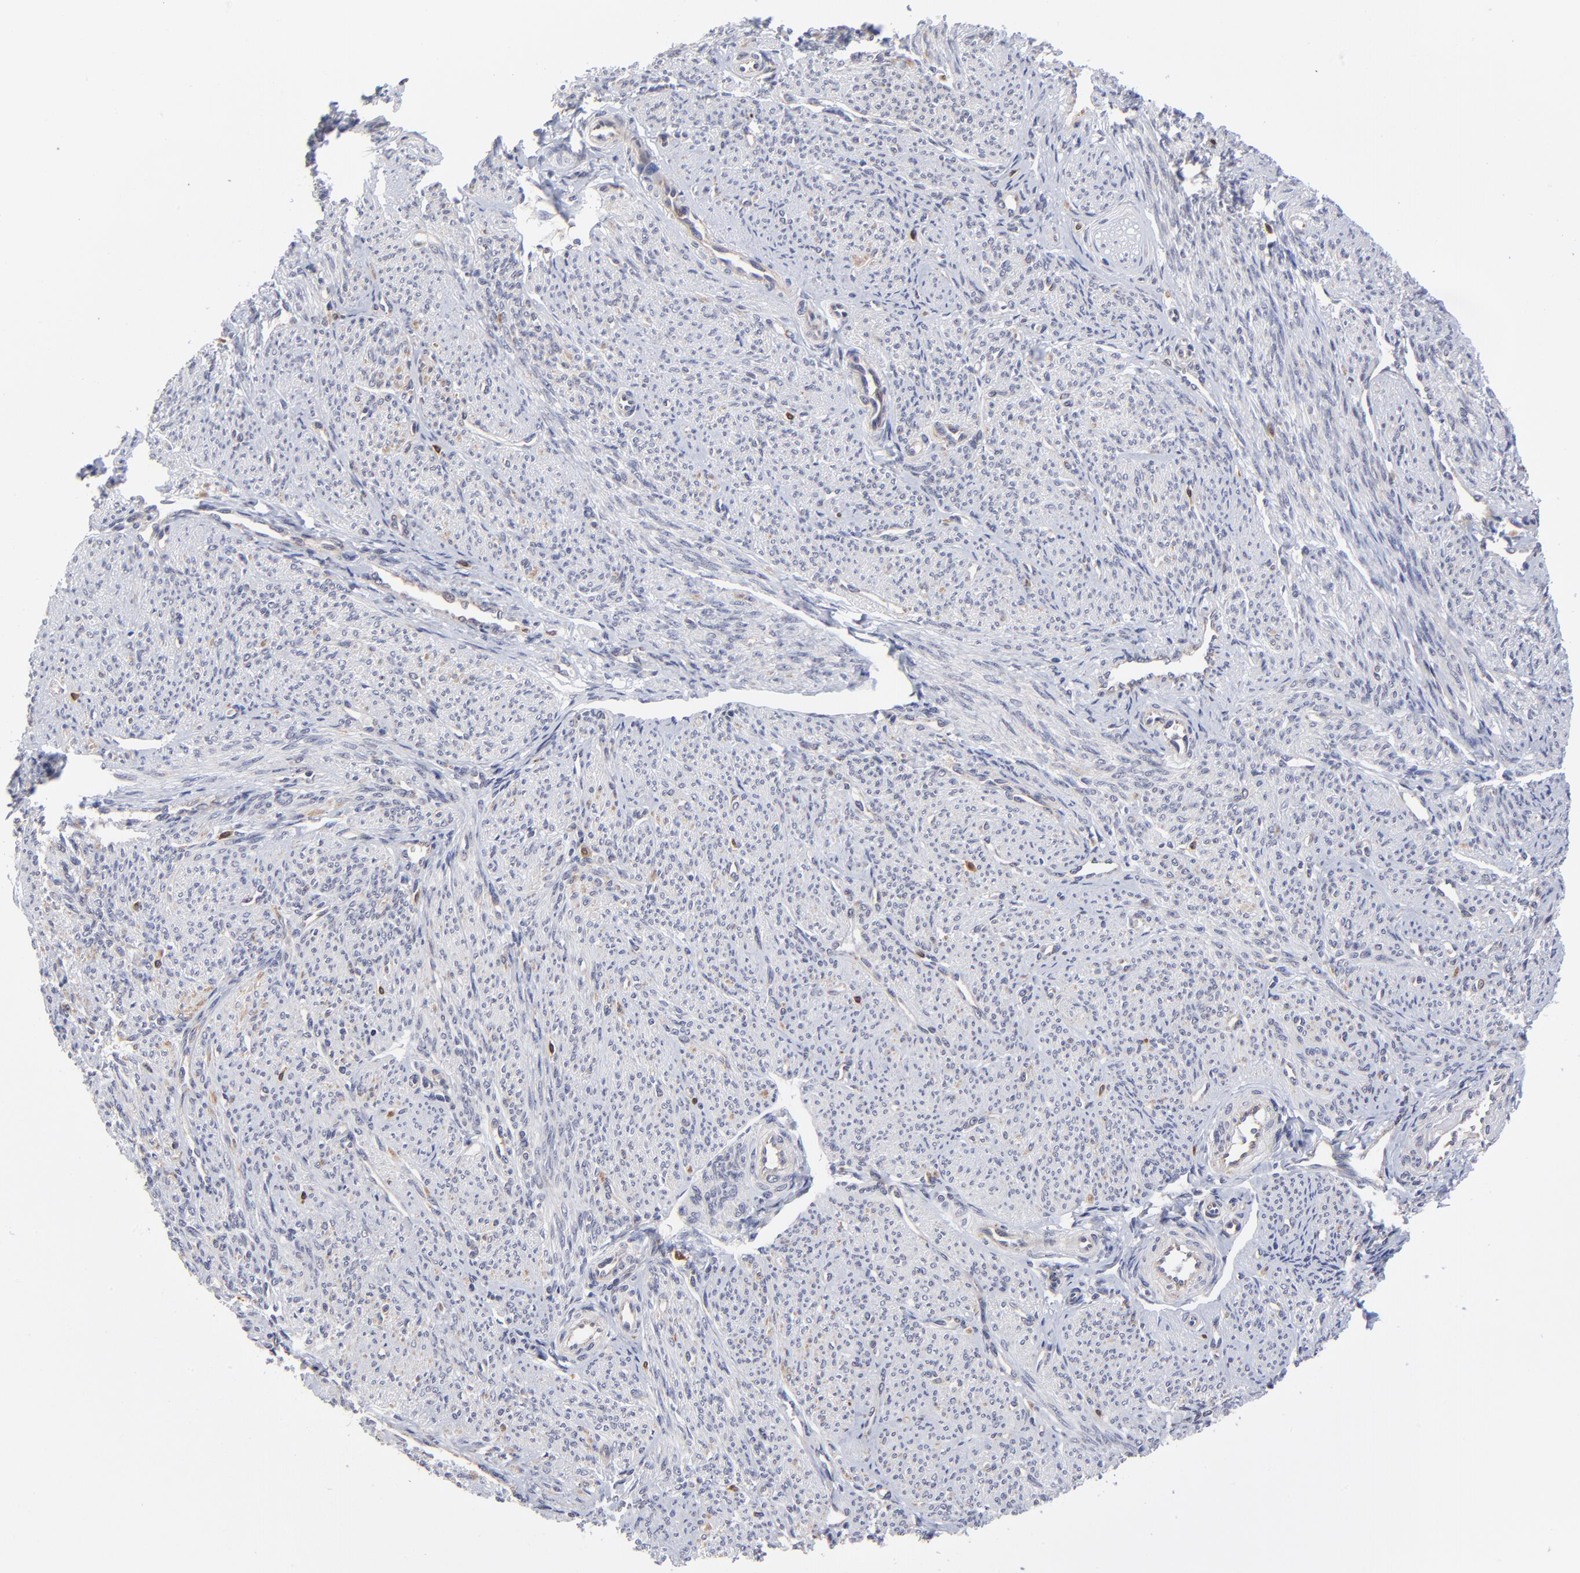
{"staining": {"intensity": "negative", "quantity": "none", "location": "none"}, "tissue": "smooth muscle", "cell_type": "Smooth muscle cells", "image_type": "normal", "snomed": [{"axis": "morphology", "description": "Normal tissue, NOS"}, {"axis": "topography", "description": "Smooth muscle"}], "caption": "There is no significant positivity in smooth muscle cells of smooth muscle. (DAB immunohistochemistry, high magnification).", "gene": "FBXL12", "patient": {"sex": "female", "age": 65}}